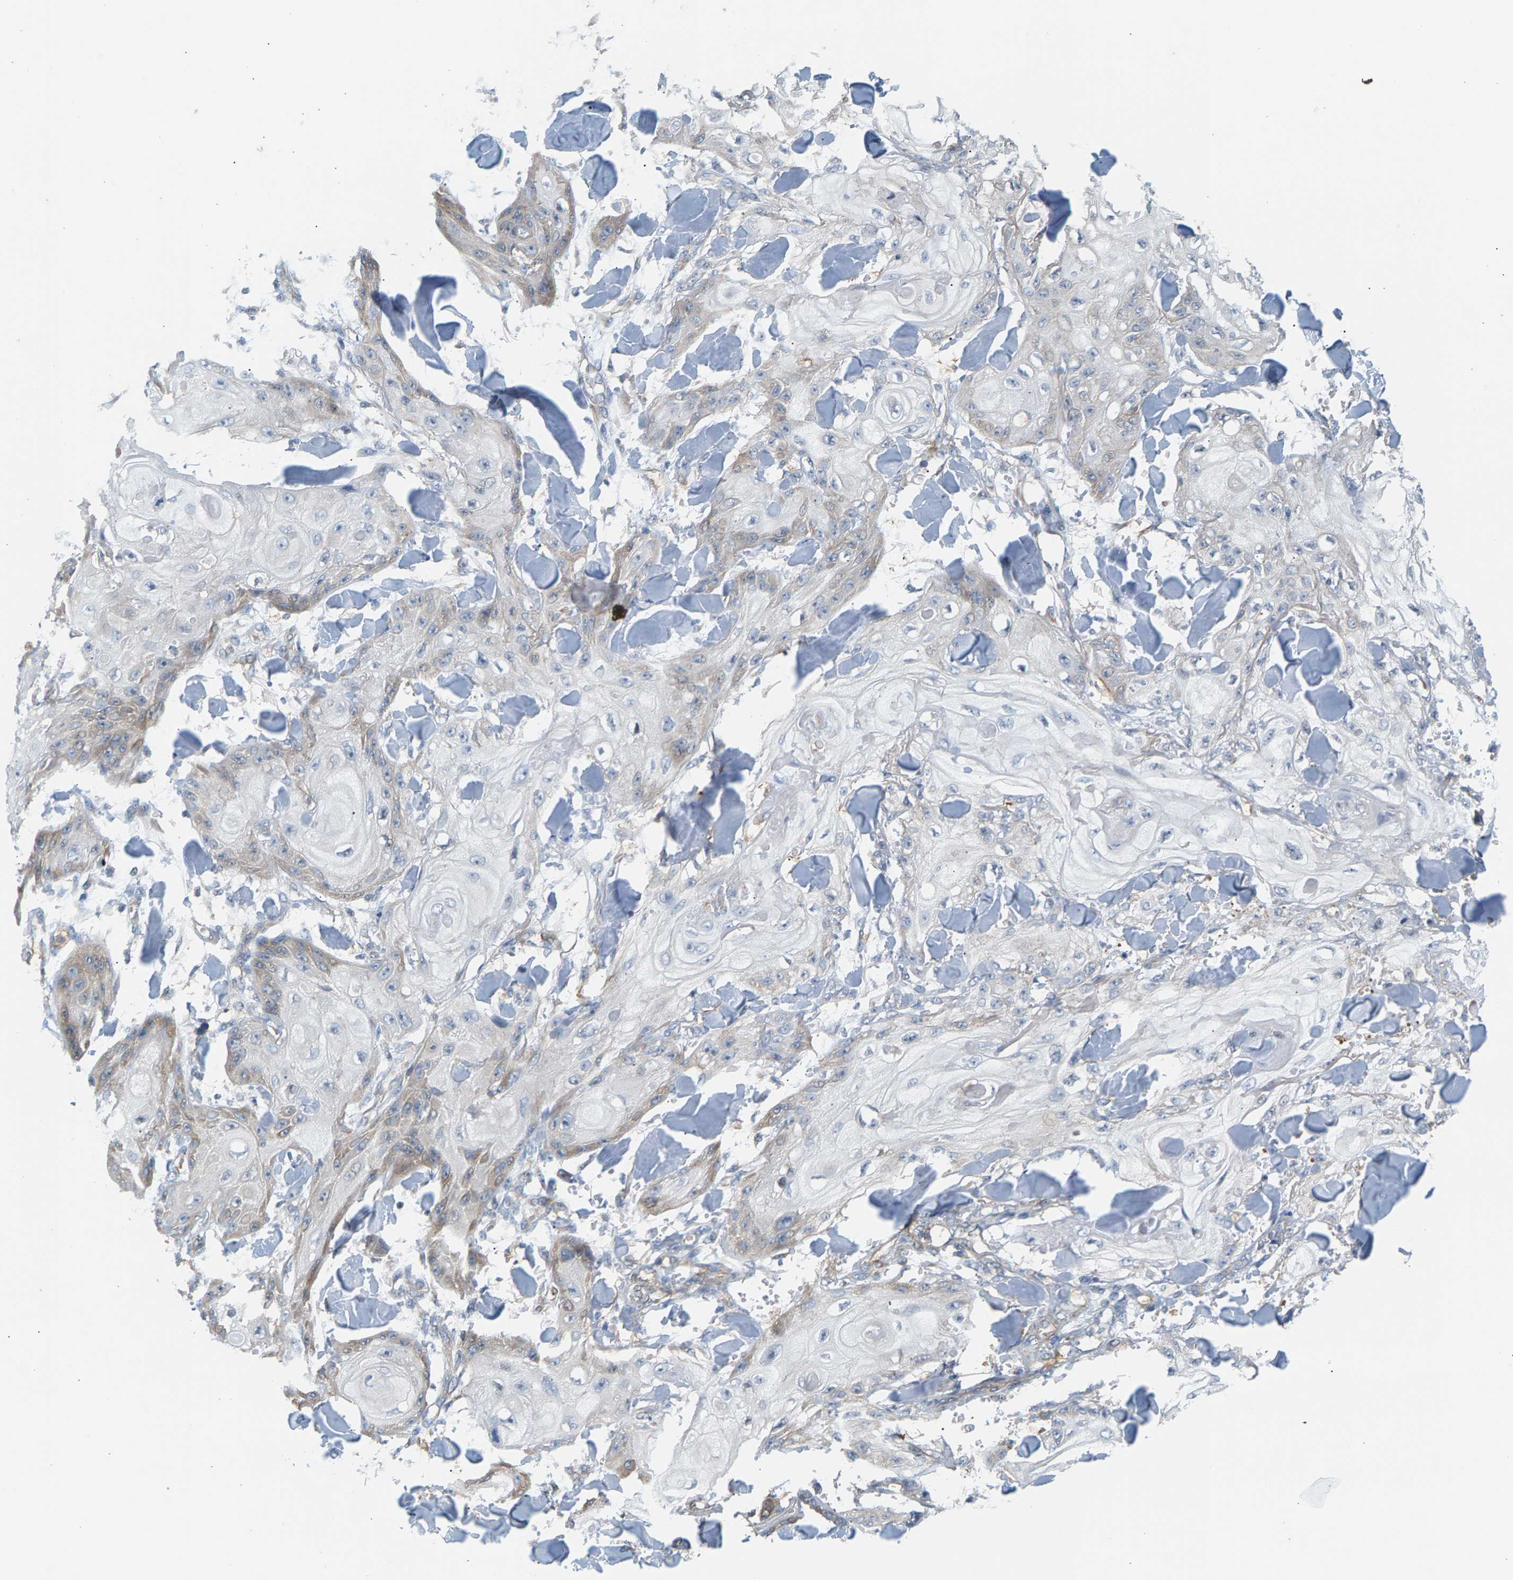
{"staining": {"intensity": "weak", "quantity": "<25%", "location": "cytoplasmic/membranous"}, "tissue": "skin cancer", "cell_type": "Tumor cells", "image_type": "cancer", "snomed": [{"axis": "morphology", "description": "Squamous cell carcinoma, NOS"}, {"axis": "topography", "description": "Skin"}], "caption": "Photomicrograph shows no significant protein expression in tumor cells of skin squamous cell carcinoma.", "gene": "KRTAP27-1", "patient": {"sex": "male", "age": 74}}